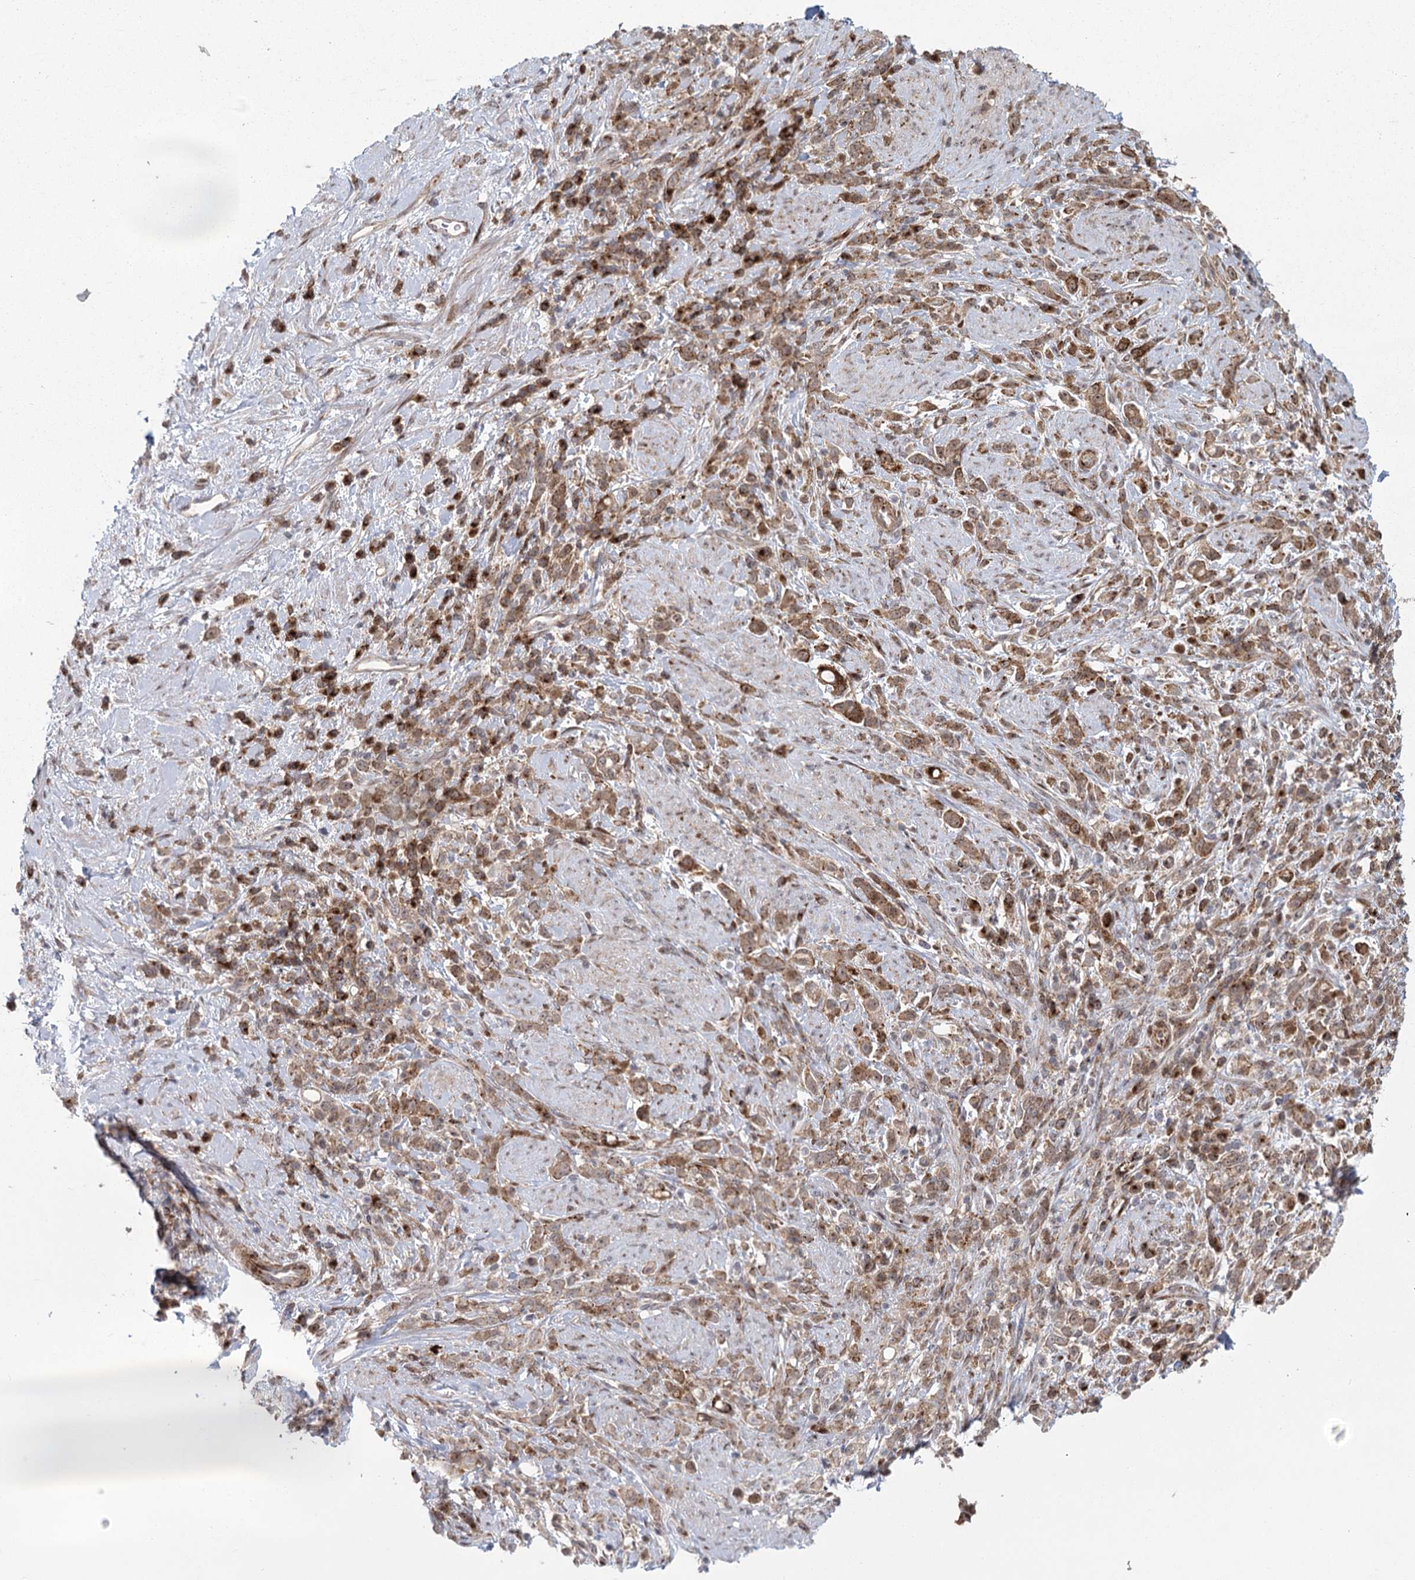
{"staining": {"intensity": "moderate", "quantity": ">75%", "location": "cytoplasmic/membranous,nuclear"}, "tissue": "stomach cancer", "cell_type": "Tumor cells", "image_type": "cancer", "snomed": [{"axis": "morphology", "description": "Adenocarcinoma, NOS"}, {"axis": "topography", "description": "Stomach"}], "caption": "Approximately >75% of tumor cells in adenocarcinoma (stomach) demonstrate moderate cytoplasmic/membranous and nuclear protein positivity as visualized by brown immunohistochemical staining.", "gene": "PARM1", "patient": {"sex": "female", "age": 60}}